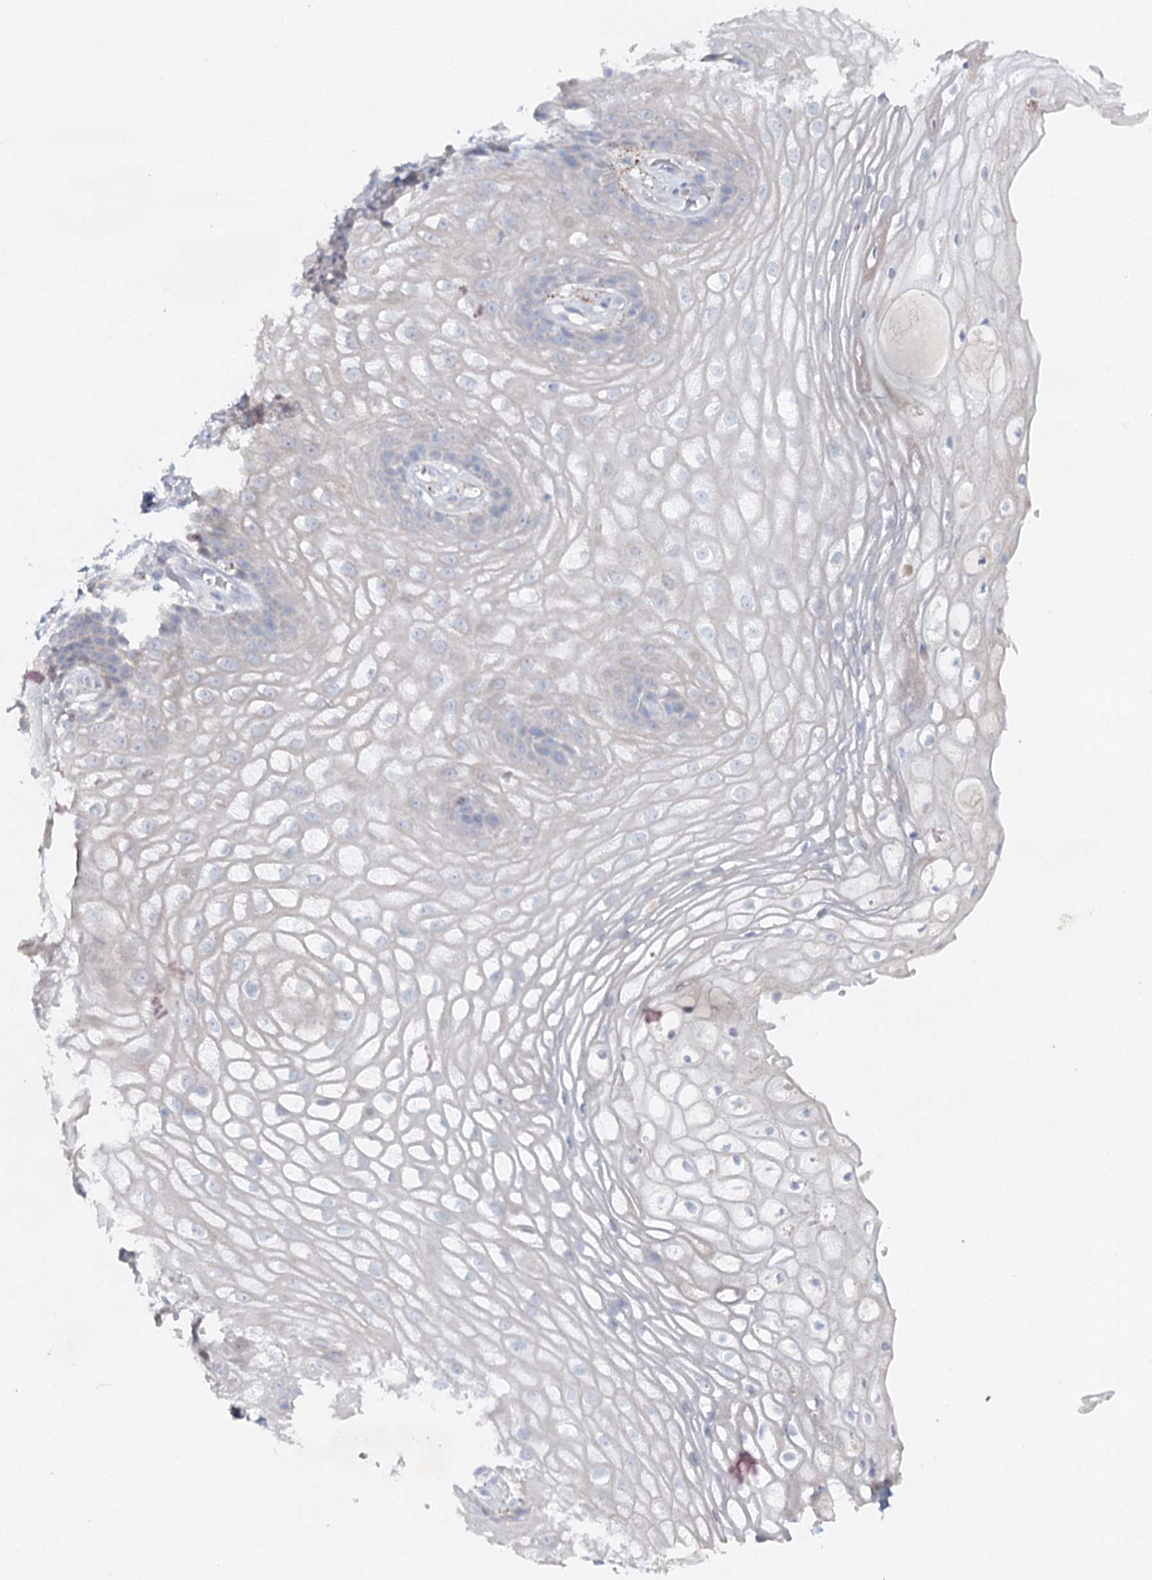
{"staining": {"intensity": "negative", "quantity": "none", "location": "none"}, "tissue": "vagina", "cell_type": "Squamous epithelial cells", "image_type": "normal", "snomed": [{"axis": "morphology", "description": "Normal tissue, NOS"}, {"axis": "topography", "description": "Vagina"}], "caption": "Protein analysis of benign vagina shows no significant expression in squamous epithelial cells.", "gene": "RFX6", "patient": {"sex": "female", "age": 60}}